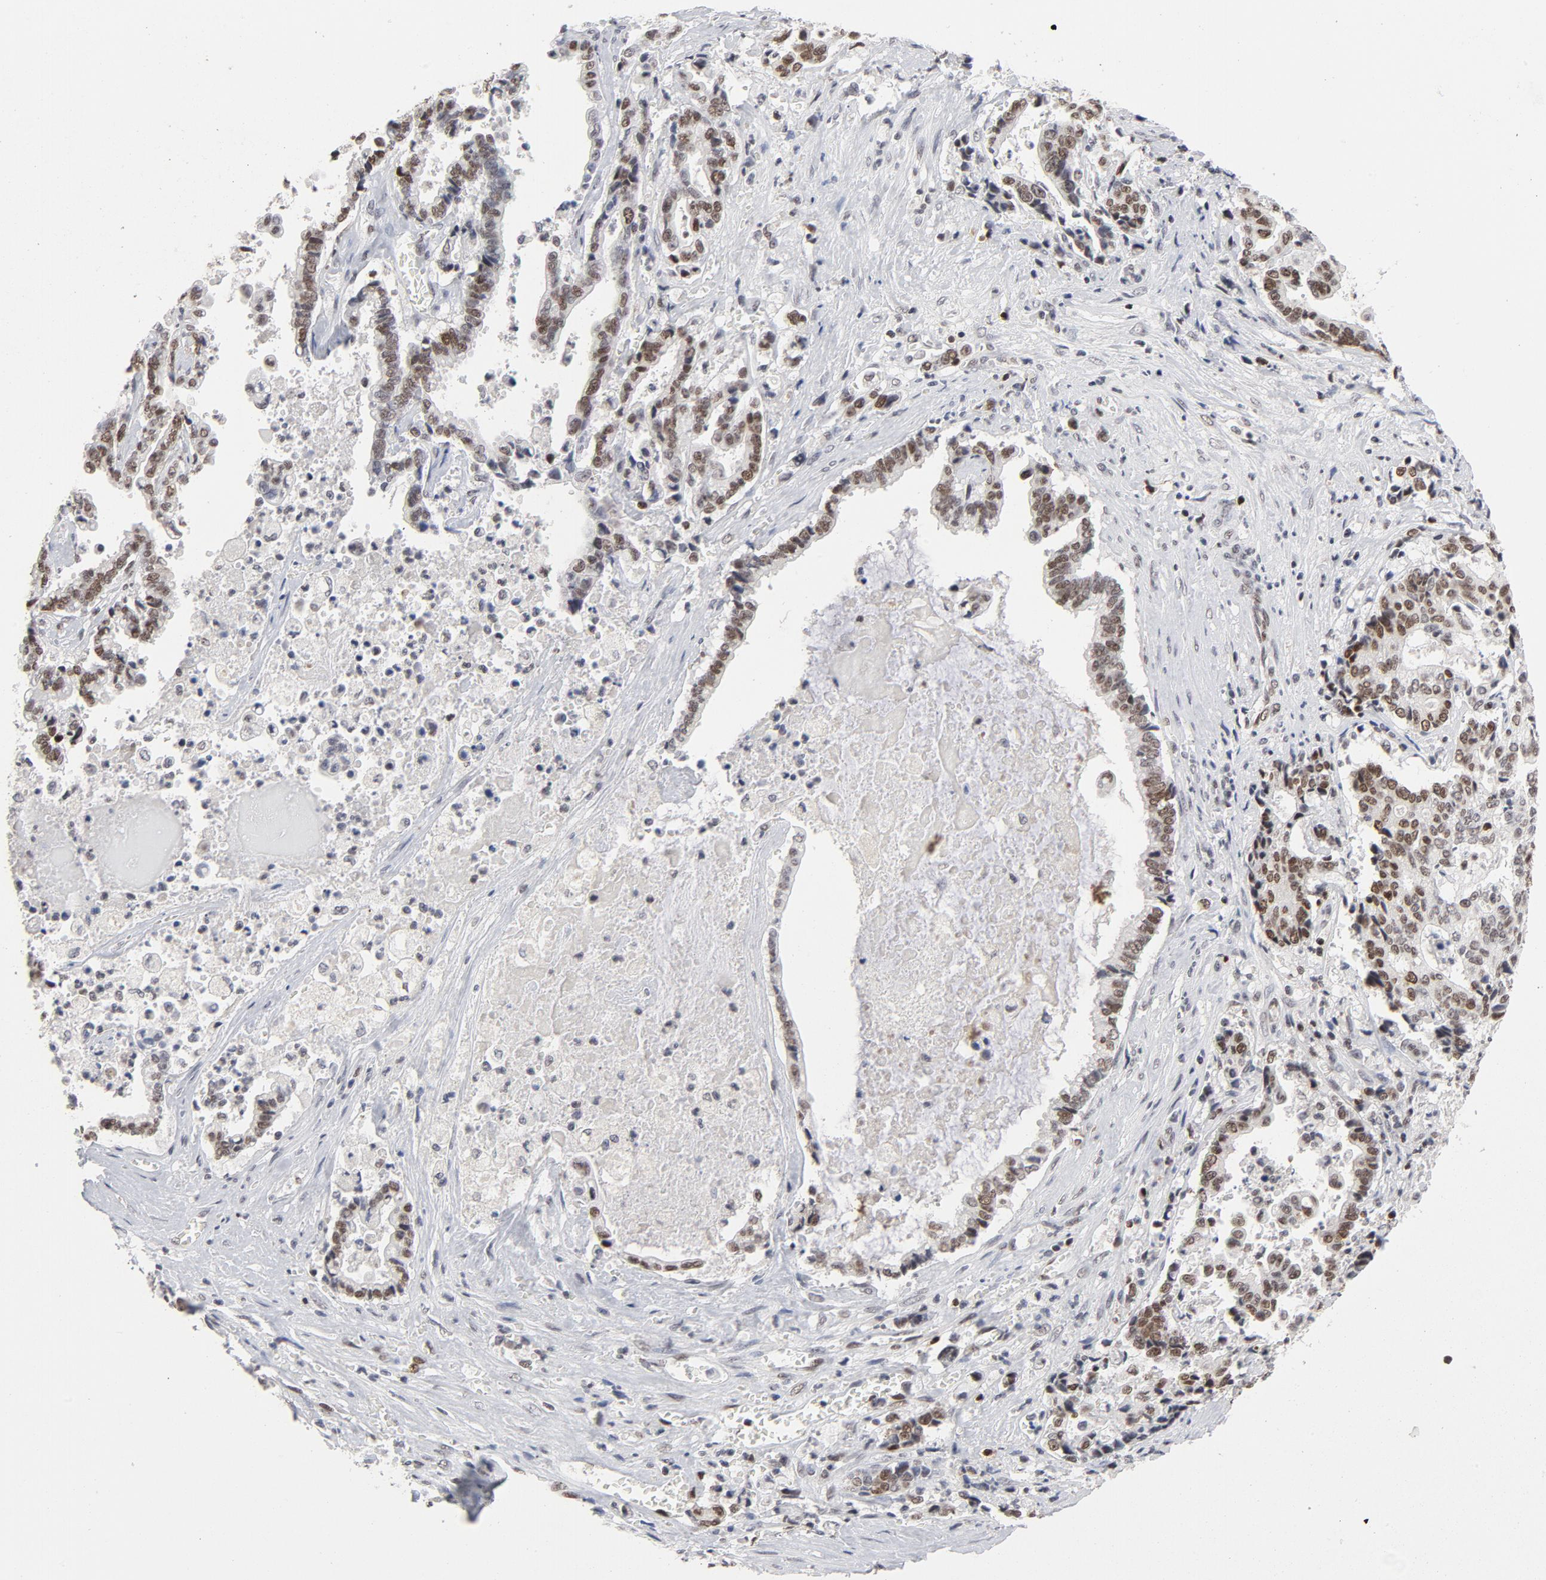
{"staining": {"intensity": "moderate", "quantity": "25%-75%", "location": "nuclear"}, "tissue": "liver cancer", "cell_type": "Tumor cells", "image_type": "cancer", "snomed": [{"axis": "morphology", "description": "Cholangiocarcinoma"}, {"axis": "topography", "description": "Liver"}], "caption": "Immunohistochemical staining of liver cholangiocarcinoma shows moderate nuclear protein staining in approximately 25%-75% of tumor cells.", "gene": "RFC4", "patient": {"sex": "male", "age": 57}}